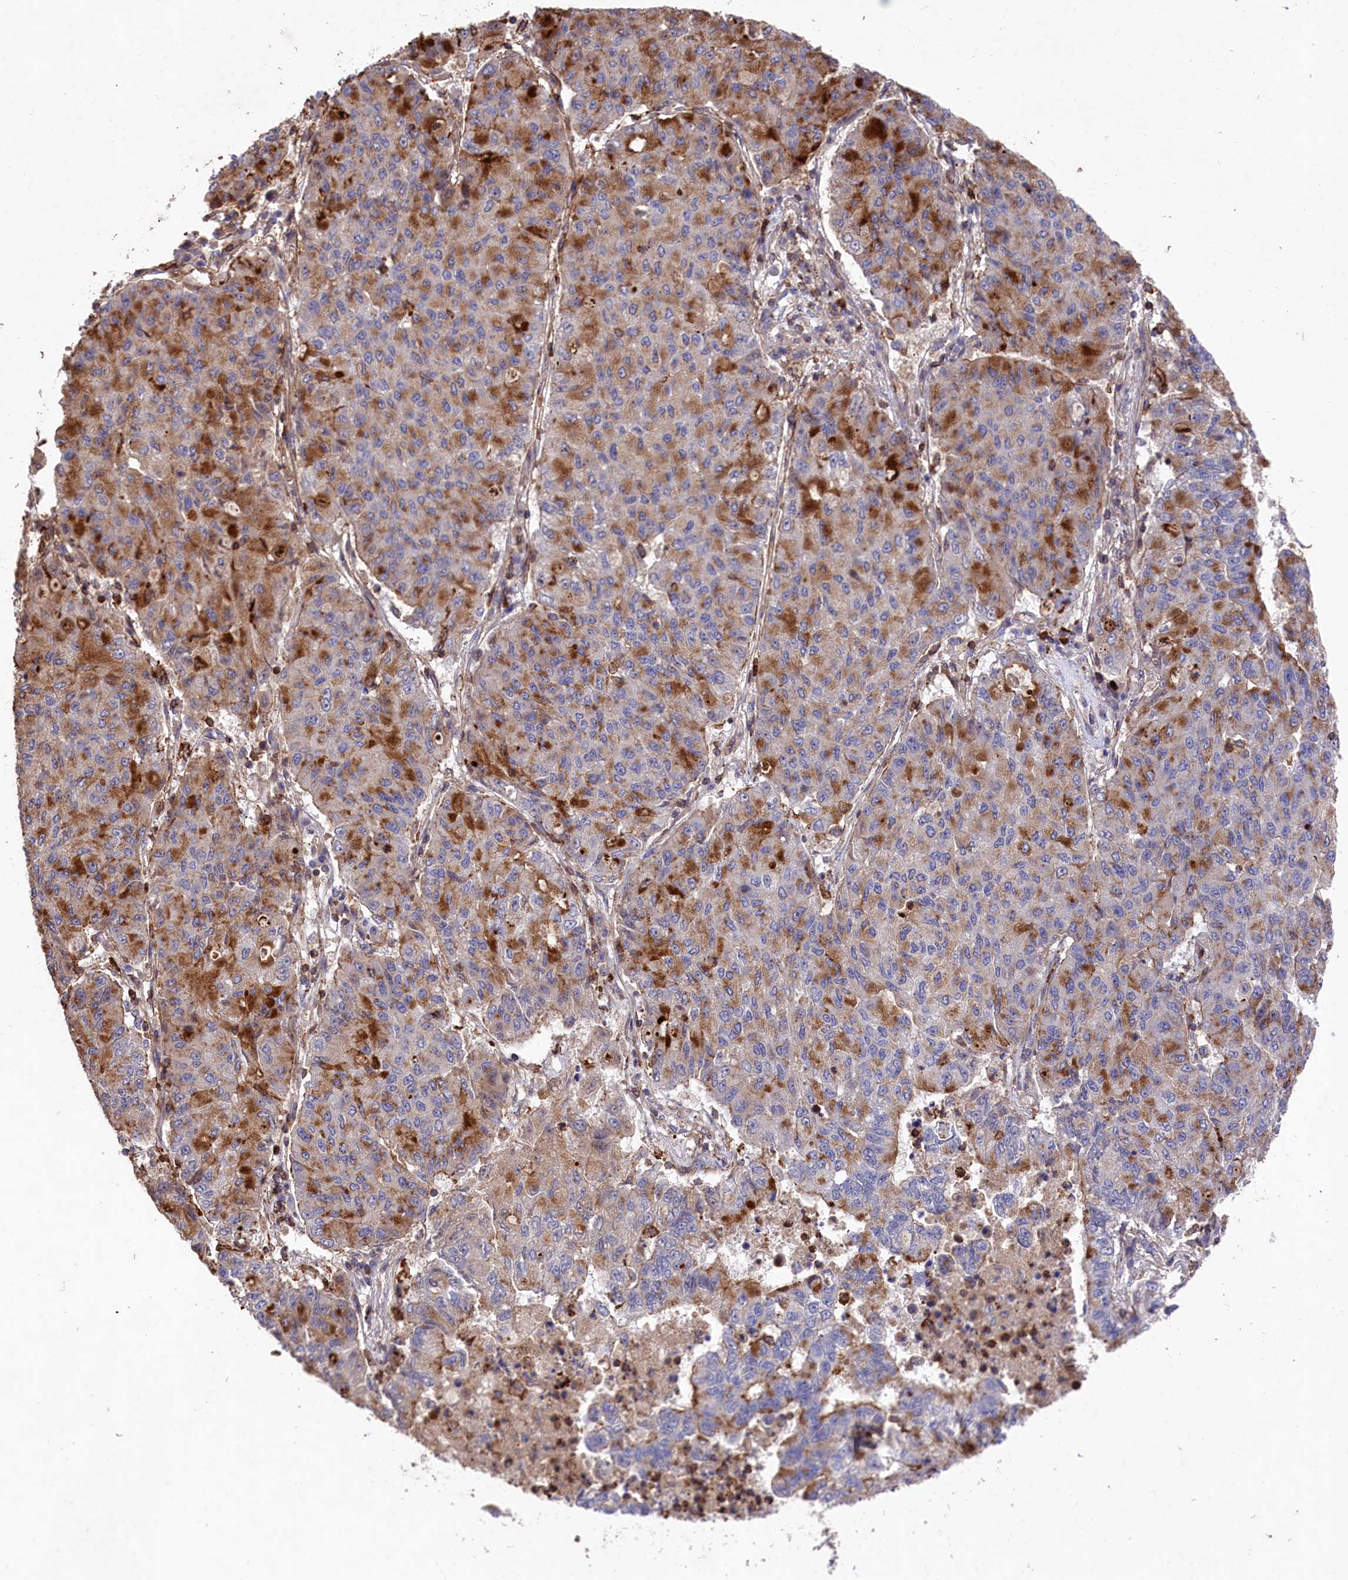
{"staining": {"intensity": "strong", "quantity": "<25%", "location": "cytoplasmic/membranous"}, "tissue": "lung cancer", "cell_type": "Tumor cells", "image_type": "cancer", "snomed": [{"axis": "morphology", "description": "Squamous cell carcinoma, NOS"}, {"axis": "topography", "description": "Lung"}], "caption": "Immunohistochemical staining of lung squamous cell carcinoma reveals medium levels of strong cytoplasmic/membranous protein positivity in approximately <25% of tumor cells.", "gene": "RAPSN", "patient": {"sex": "male", "age": 74}}